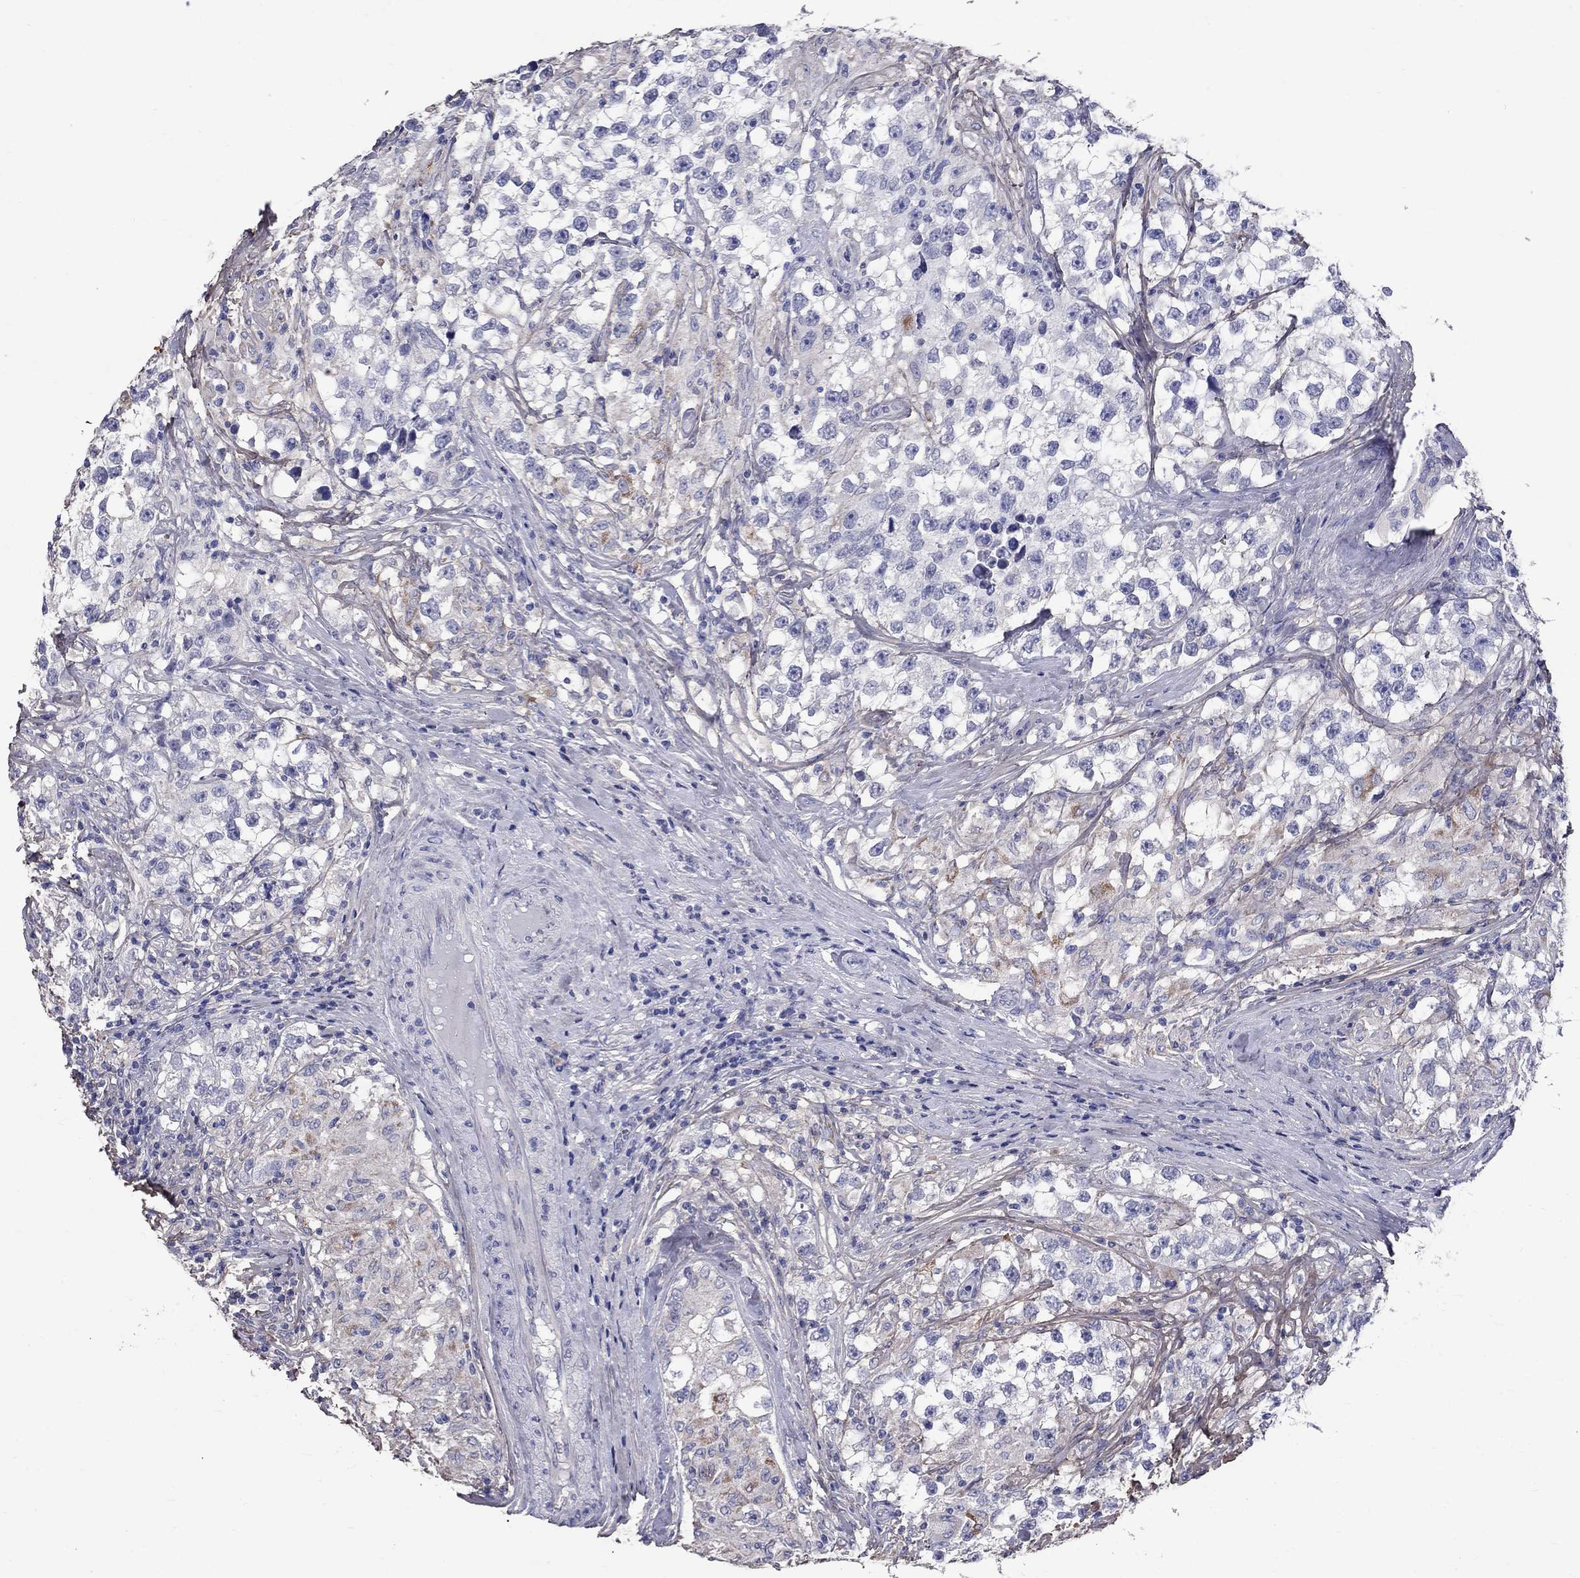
{"staining": {"intensity": "weak", "quantity": "25%-75%", "location": "cytoplasmic/membranous"}, "tissue": "testis cancer", "cell_type": "Tumor cells", "image_type": "cancer", "snomed": [{"axis": "morphology", "description": "Seminoma, NOS"}, {"axis": "topography", "description": "Testis"}], "caption": "There is low levels of weak cytoplasmic/membranous positivity in tumor cells of seminoma (testis), as demonstrated by immunohistochemical staining (brown color).", "gene": "ANXA10", "patient": {"sex": "male", "age": 46}}